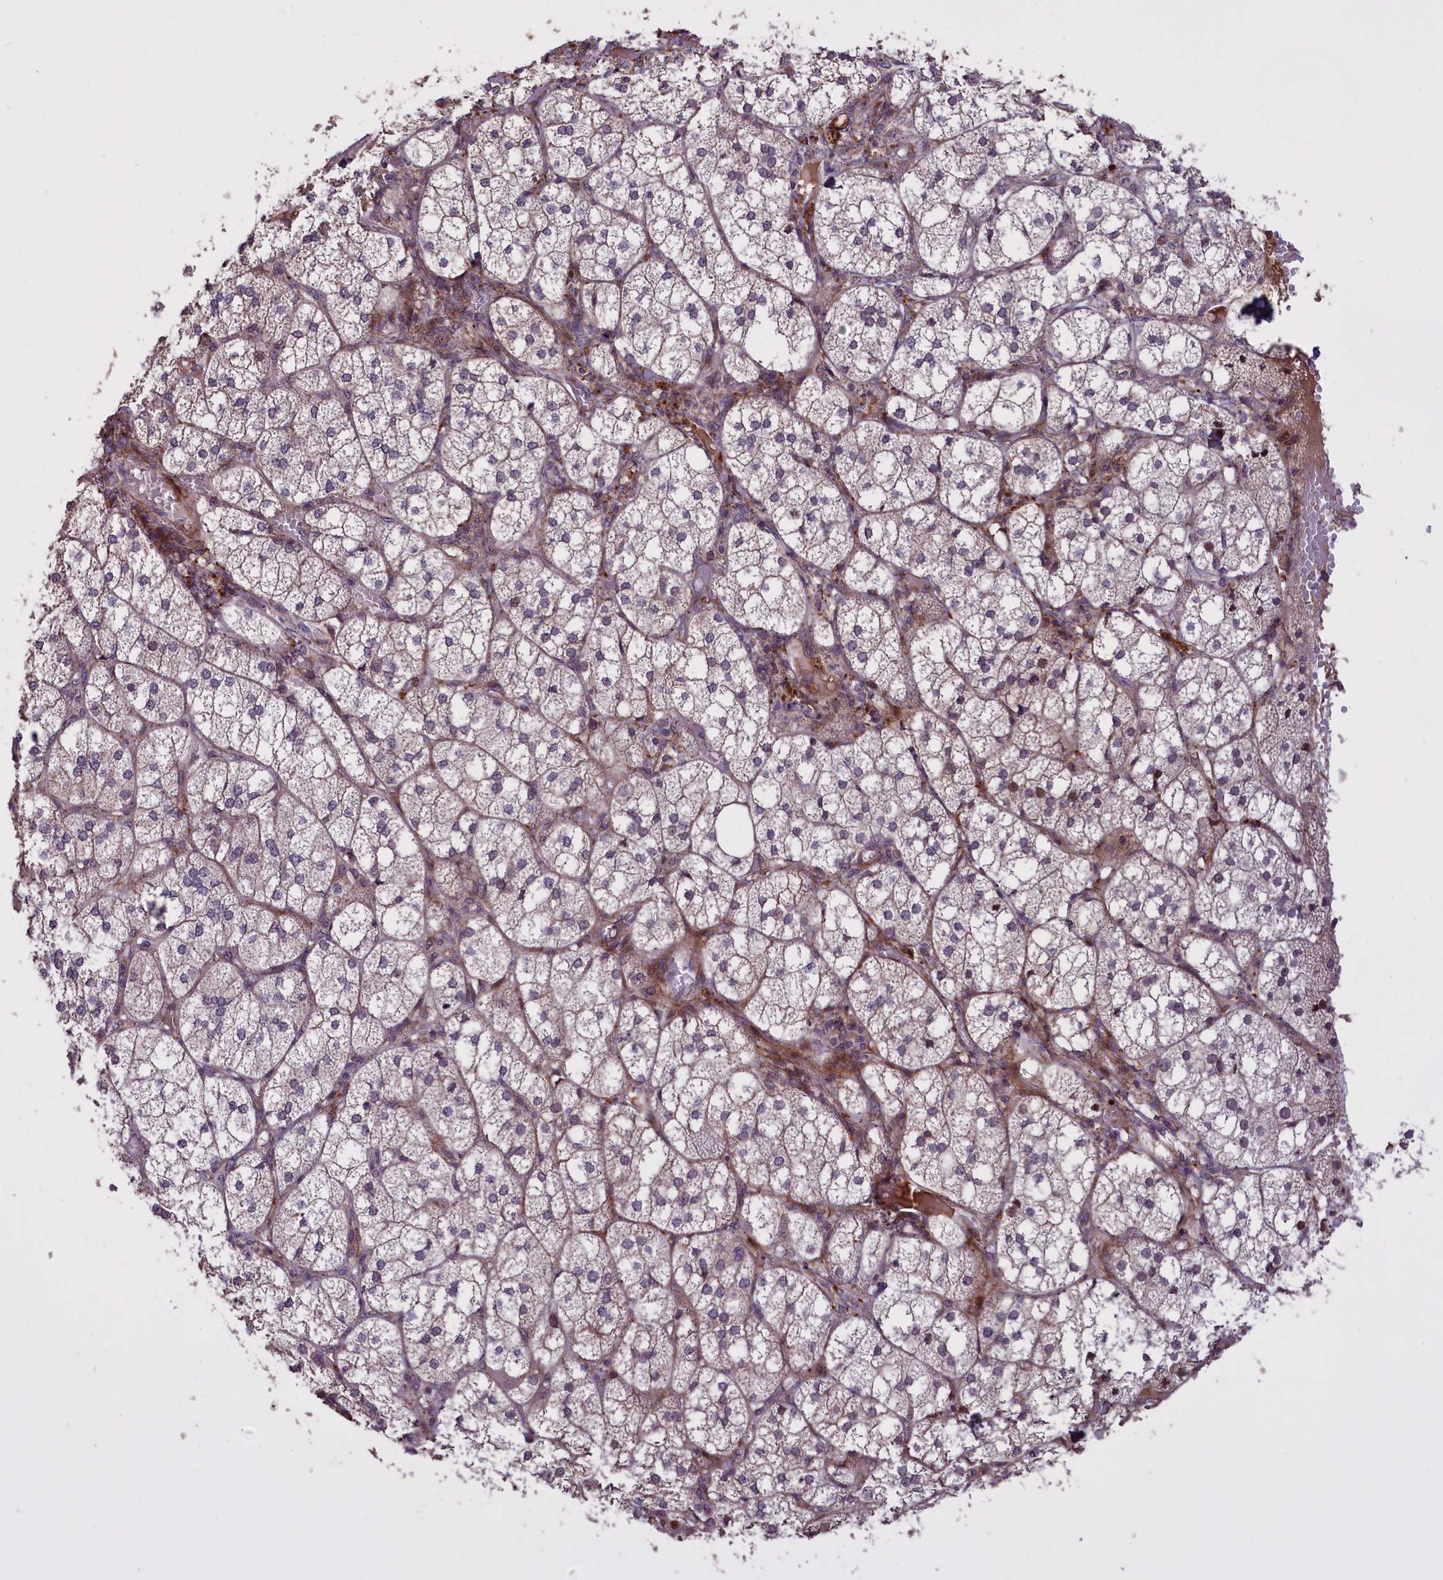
{"staining": {"intensity": "moderate", "quantity": "25%-75%", "location": "cytoplasmic/membranous,nuclear"}, "tissue": "adrenal gland", "cell_type": "Glandular cells", "image_type": "normal", "snomed": [{"axis": "morphology", "description": "Normal tissue, NOS"}, {"axis": "topography", "description": "Adrenal gland"}], "caption": "Protein analysis of unremarkable adrenal gland reveals moderate cytoplasmic/membranous,nuclear expression in about 25%-75% of glandular cells.", "gene": "ENHO", "patient": {"sex": "female", "age": 61}}